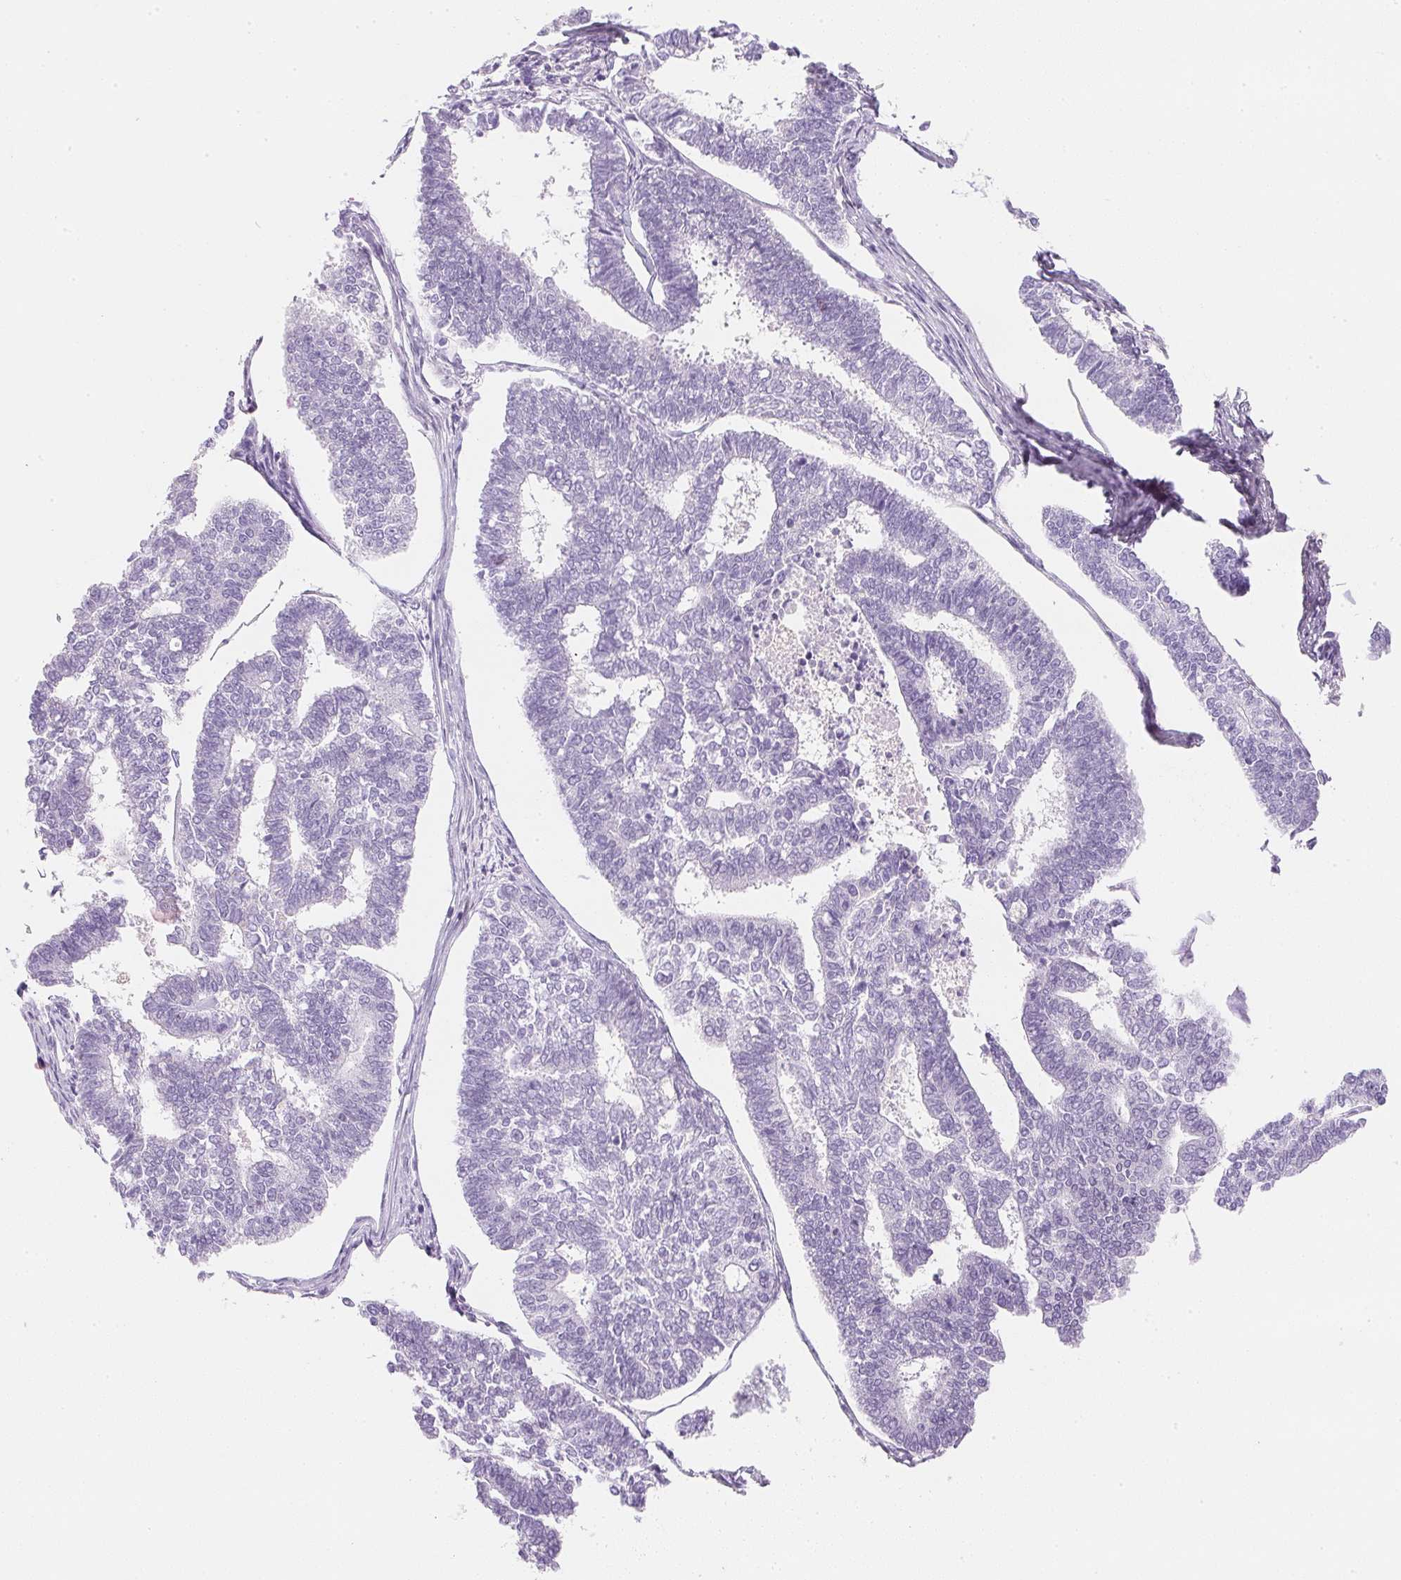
{"staining": {"intensity": "negative", "quantity": "none", "location": "none"}, "tissue": "endometrial cancer", "cell_type": "Tumor cells", "image_type": "cancer", "snomed": [{"axis": "morphology", "description": "Adenocarcinoma, NOS"}, {"axis": "topography", "description": "Endometrium"}], "caption": "Histopathology image shows no protein staining in tumor cells of endometrial cancer (adenocarcinoma) tissue.", "gene": "KCNE2", "patient": {"sex": "female", "age": 70}}